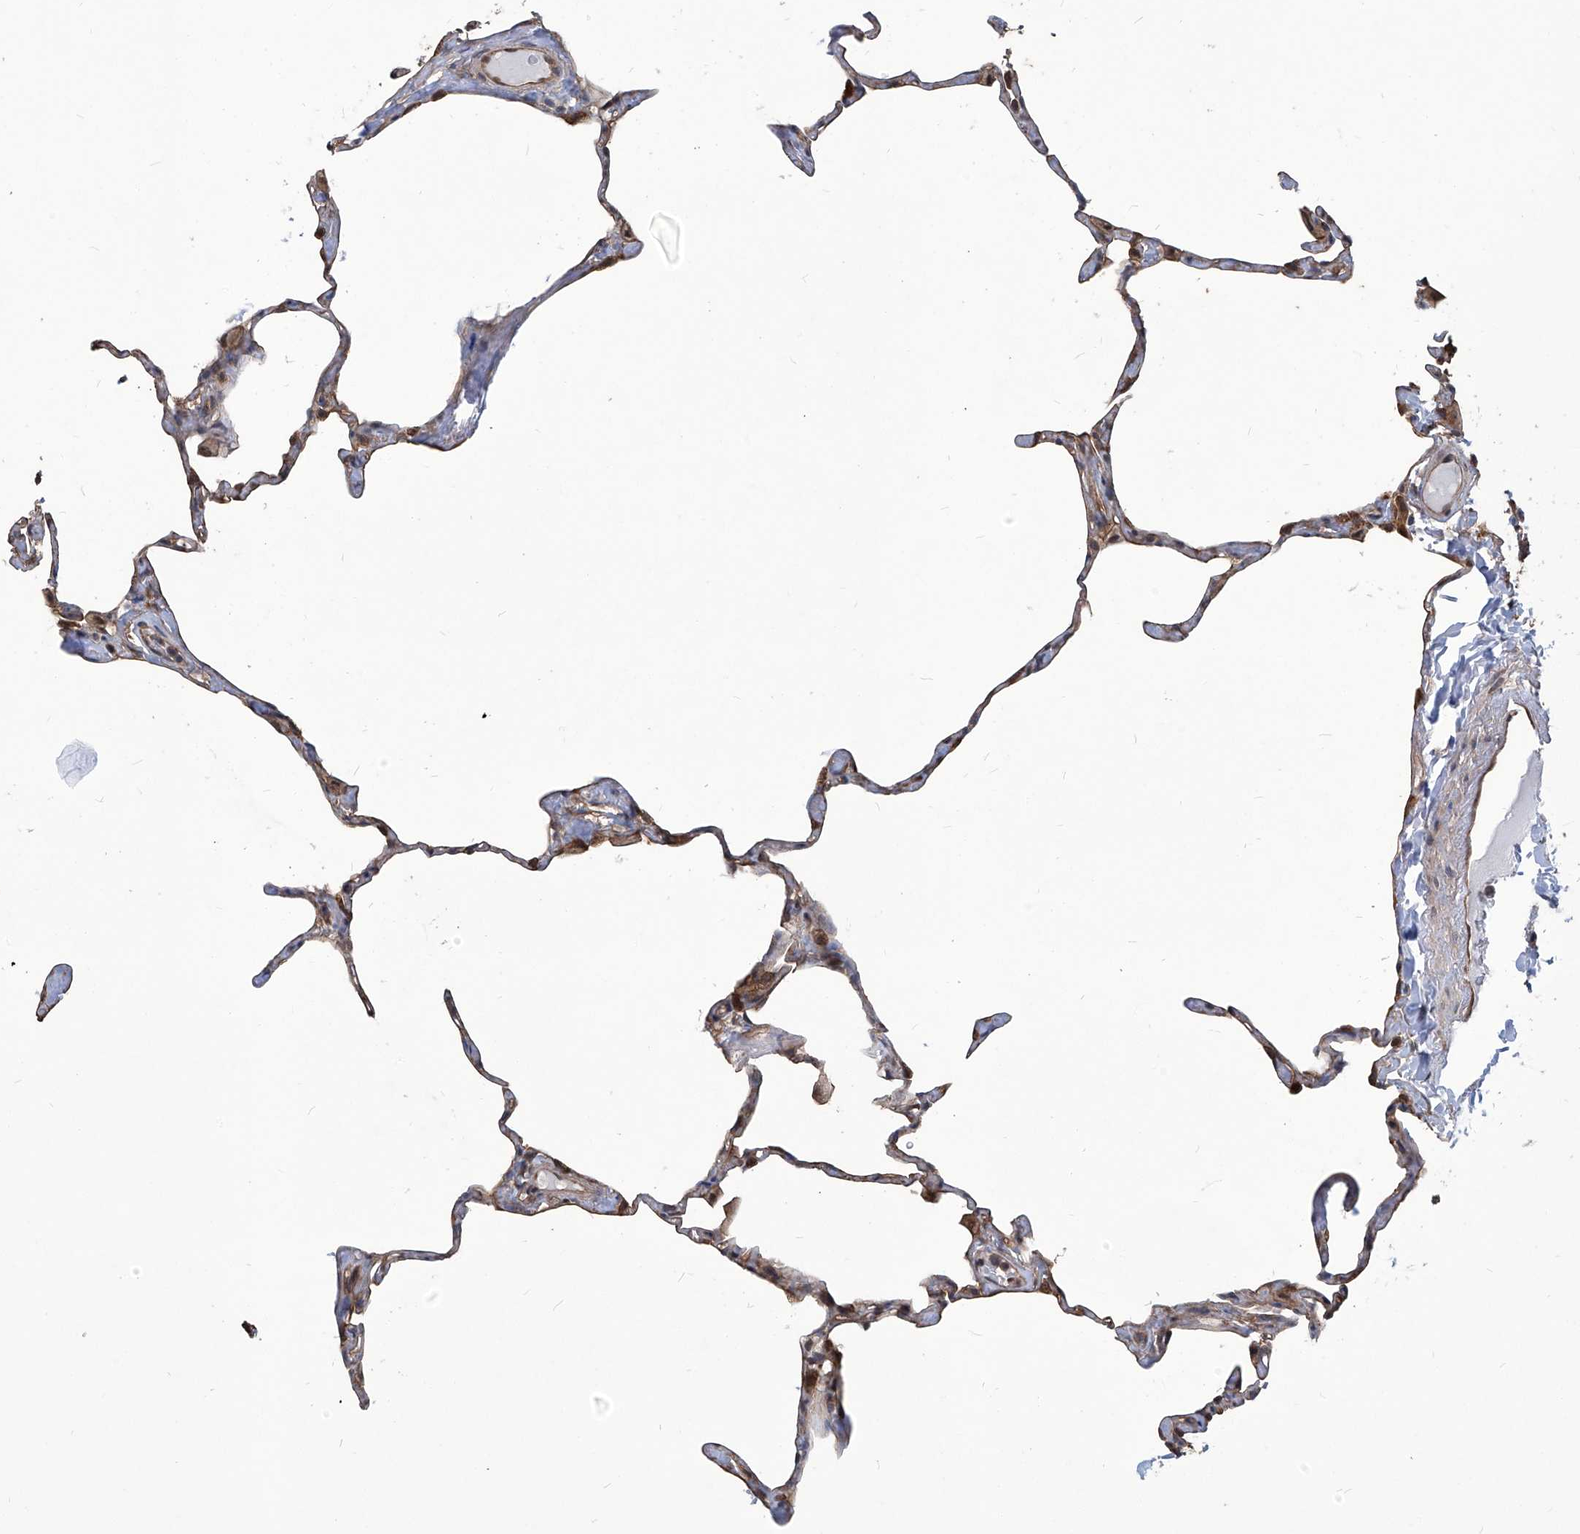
{"staining": {"intensity": "weak", "quantity": "25%-75%", "location": "cytoplasmic/membranous,nuclear"}, "tissue": "lung", "cell_type": "Alveolar cells", "image_type": "normal", "snomed": [{"axis": "morphology", "description": "Normal tissue, NOS"}, {"axis": "topography", "description": "Lung"}], "caption": "An immunohistochemistry photomicrograph of benign tissue is shown. Protein staining in brown highlights weak cytoplasmic/membranous,nuclear positivity in lung within alveolar cells. (DAB (3,3'-diaminobenzidine) IHC, brown staining for protein, blue staining for nuclei).", "gene": "PSMB1", "patient": {"sex": "male", "age": 65}}